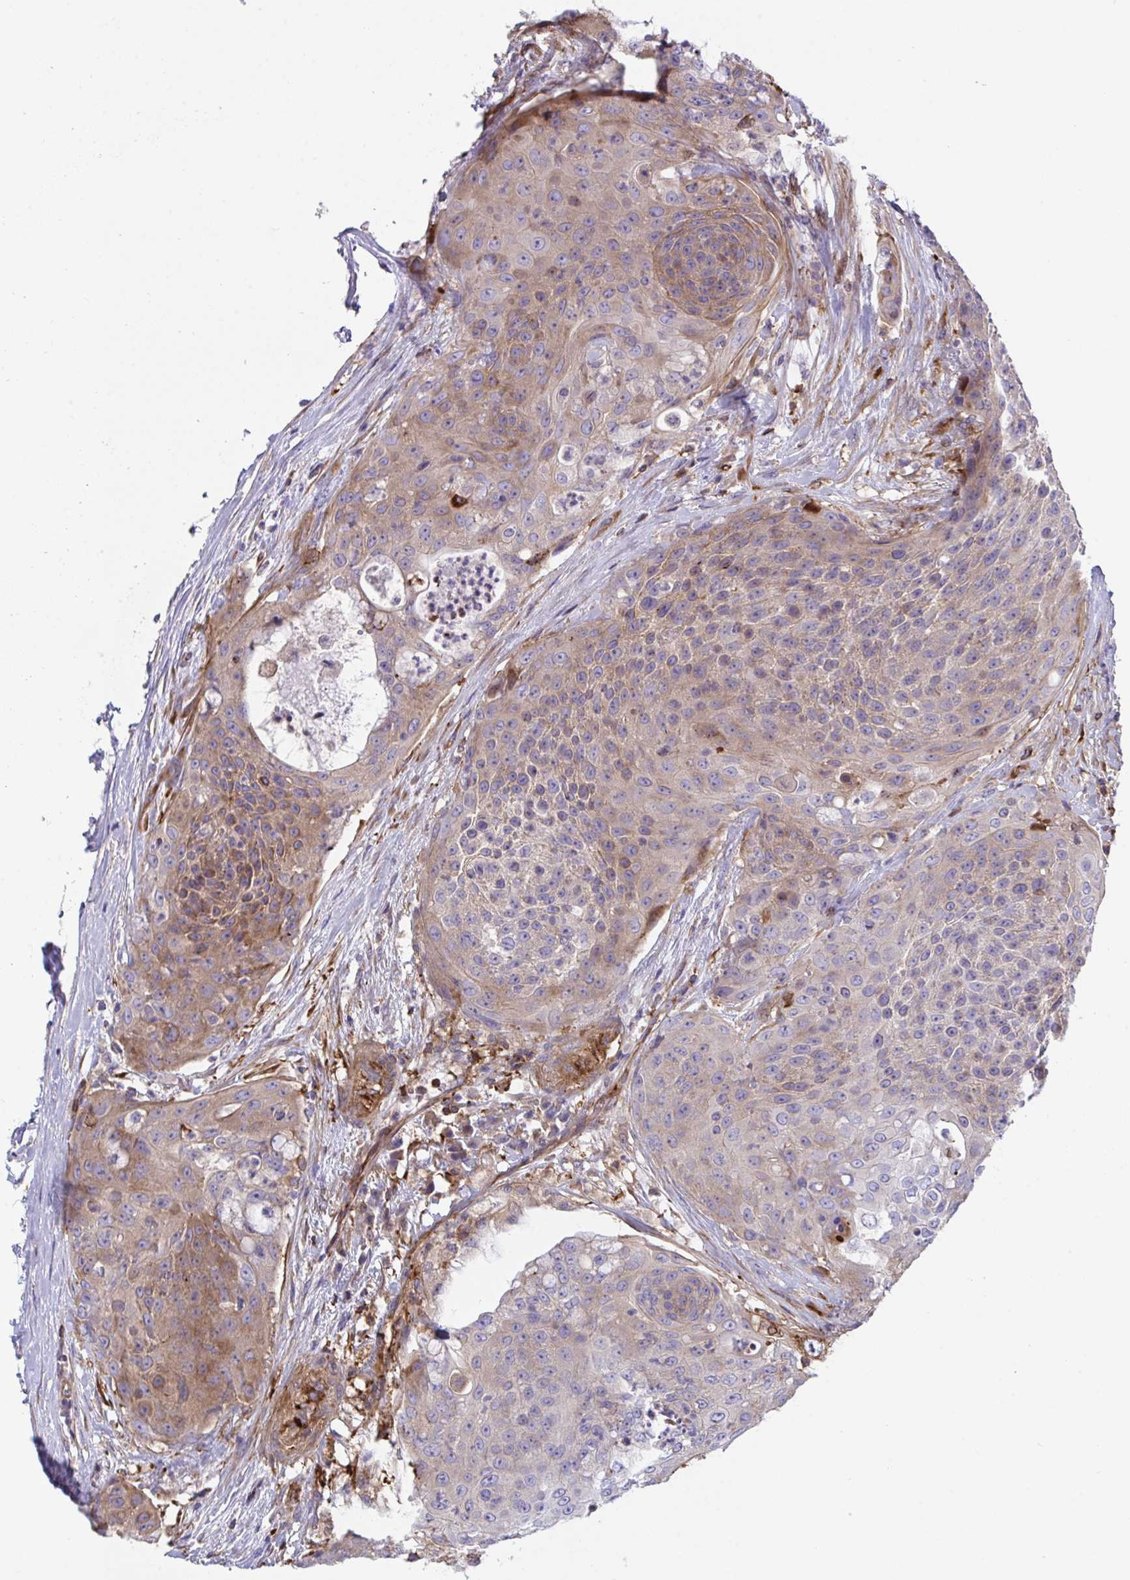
{"staining": {"intensity": "moderate", "quantity": "25%-75%", "location": "cytoplasmic/membranous"}, "tissue": "urothelial cancer", "cell_type": "Tumor cells", "image_type": "cancer", "snomed": [{"axis": "morphology", "description": "Urothelial carcinoma, High grade"}, {"axis": "topography", "description": "Urinary bladder"}], "caption": "Urothelial cancer was stained to show a protein in brown. There is medium levels of moderate cytoplasmic/membranous positivity in about 25%-75% of tumor cells. Nuclei are stained in blue.", "gene": "PPIH", "patient": {"sex": "female", "age": 63}}